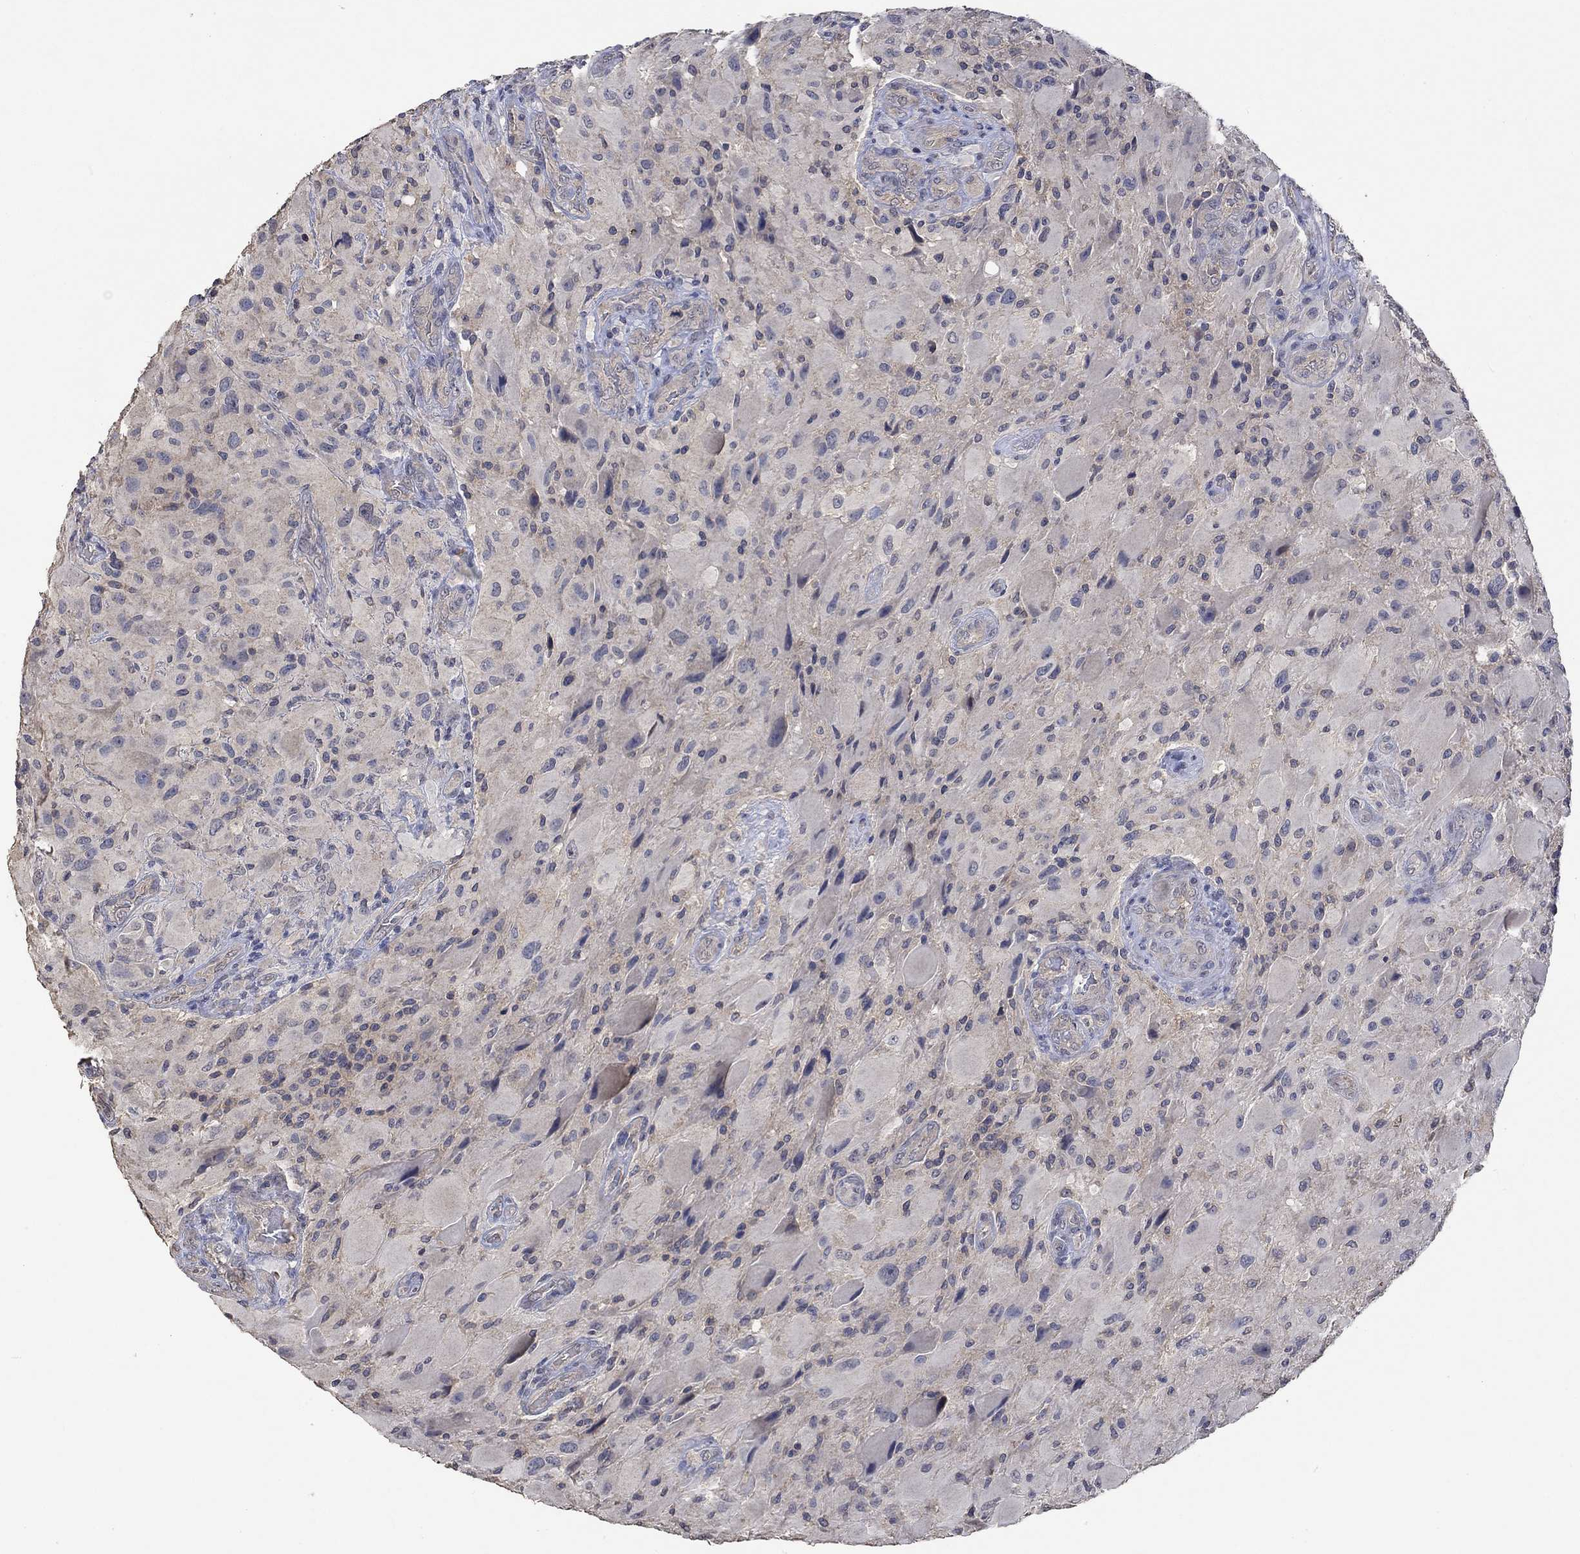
{"staining": {"intensity": "negative", "quantity": "none", "location": "none"}, "tissue": "glioma", "cell_type": "Tumor cells", "image_type": "cancer", "snomed": [{"axis": "morphology", "description": "Glioma, malignant, High grade"}, {"axis": "topography", "description": "Cerebral cortex"}], "caption": "Glioma was stained to show a protein in brown. There is no significant expression in tumor cells. The staining is performed using DAB (3,3'-diaminobenzidine) brown chromogen with nuclei counter-stained in using hematoxylin.", "gene": "PTPN20", "patient": {"sex": "male", "age": 35}}